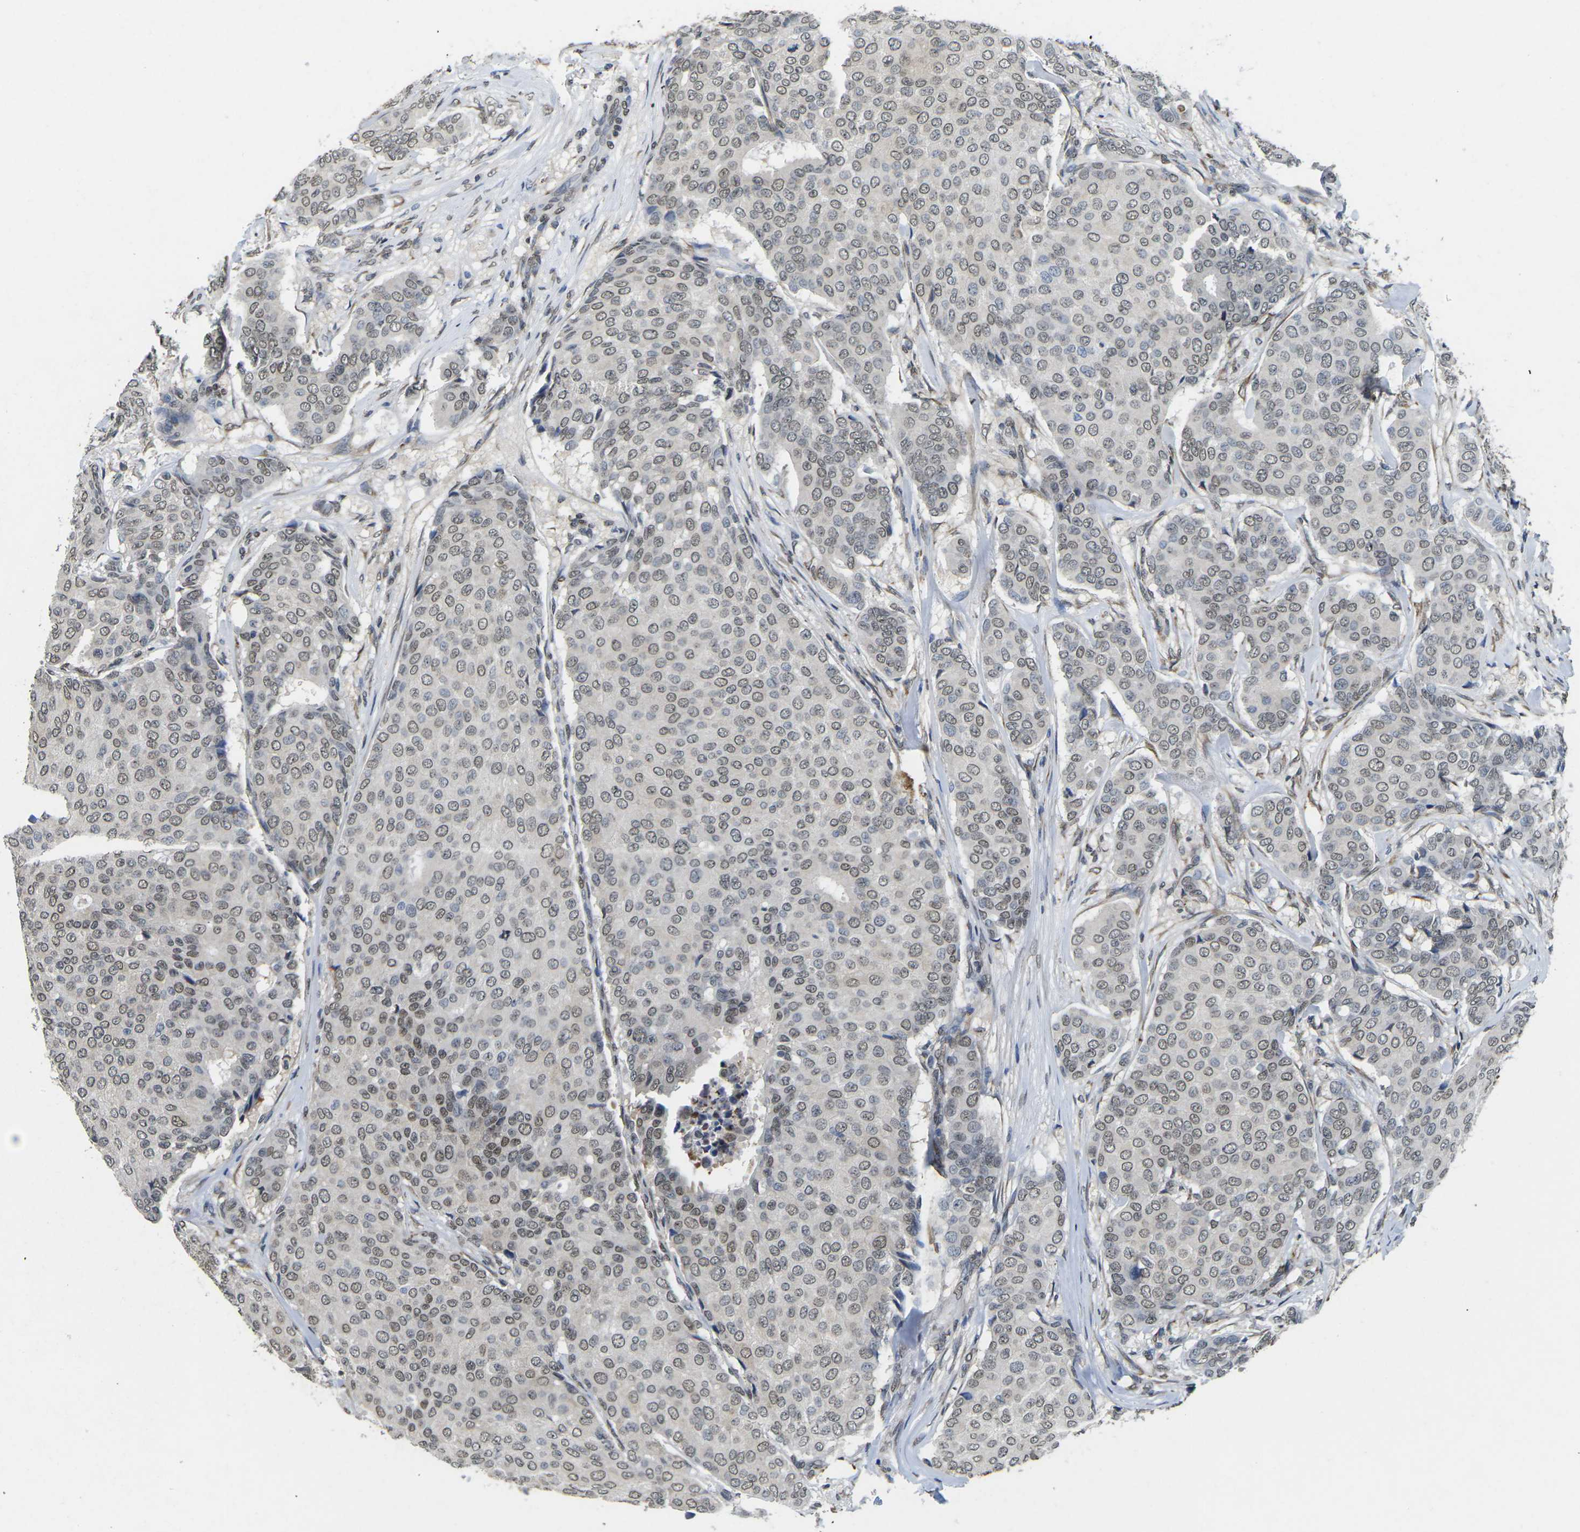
{"staining": {"intensity": "weak", "quantity": "25%-75%", "location": "nuclear"}, "tissue": "breast cancer", "cell_type": "Tumor cells", "image_type": "cancer", "snomed": [{"axis": "morphology", "description": "Duct carcinoma"}, {"axis": "topography", "description": "Breast"}], "caption": "High-power microscopy captured an immunohistochemistry (IHC) histopathology image of breast cancer, revealing weak nuclear expression in about 25%-75% of tumor cells. The protein of interest is shown in brown color, while the nuclei are stained blue.", "gene": "SCNN1B", "patient": {"sex": "female", "age": 75}}